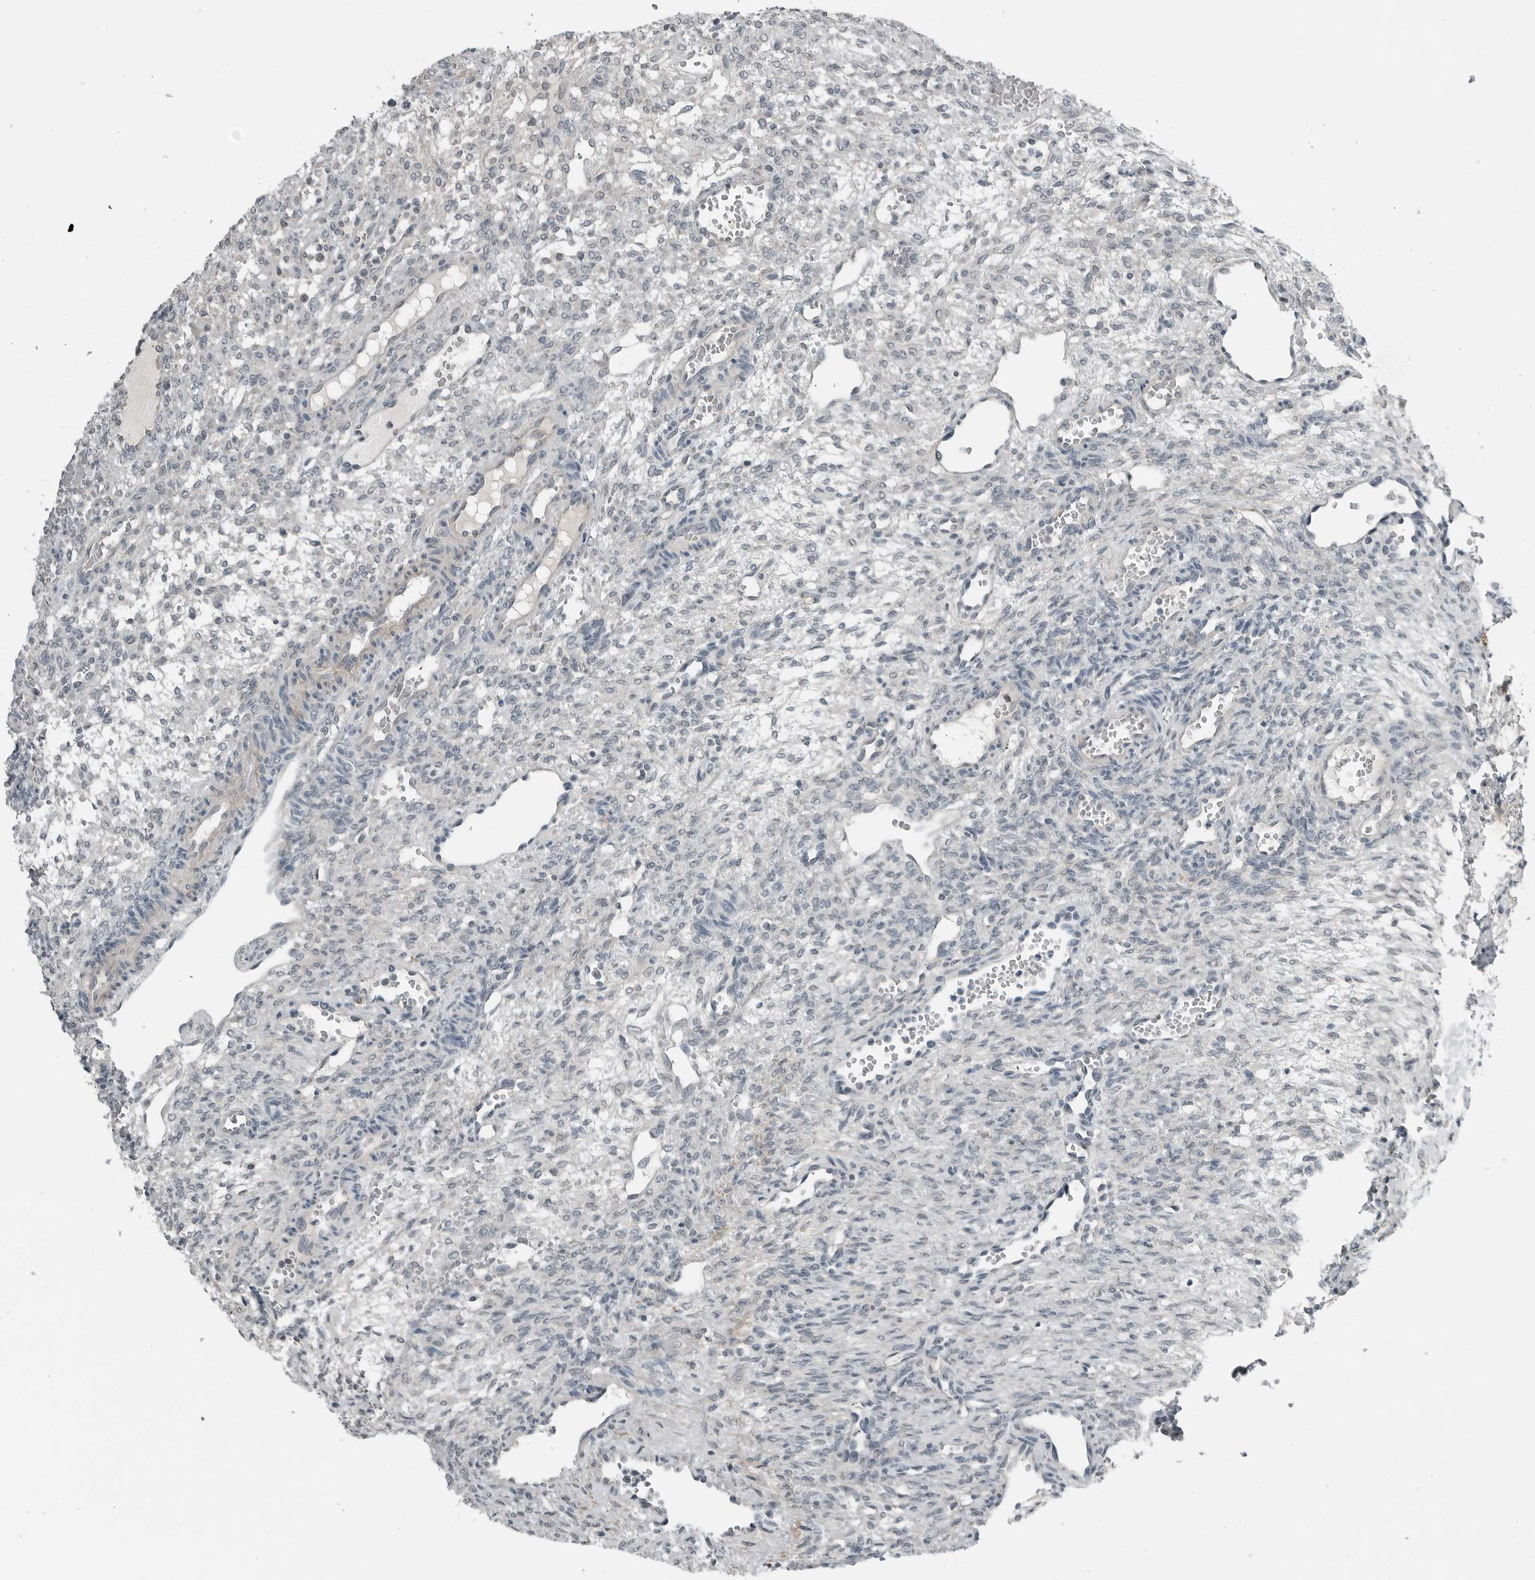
{"staining": {"intensity": "negative", "quantity": "none", "location": "none"}, "tissue": "ovary", "cell_type": "Ovarian stroma cells", "image_type": "normal", "snomed": [{"axis": "morphology", "description": "Normal tissue, NOS"}, {"axis": "topography", "description": "Ovary"}], "caption": "Immunohistochemistry photomicrograph of unremarkable ovary: ovary stained with DAB demonstrates no significant protein positivity in ovarian stroma cells.", "gene": "ENSG00000286112", "patient": {"sex": "female", "age": 34}}